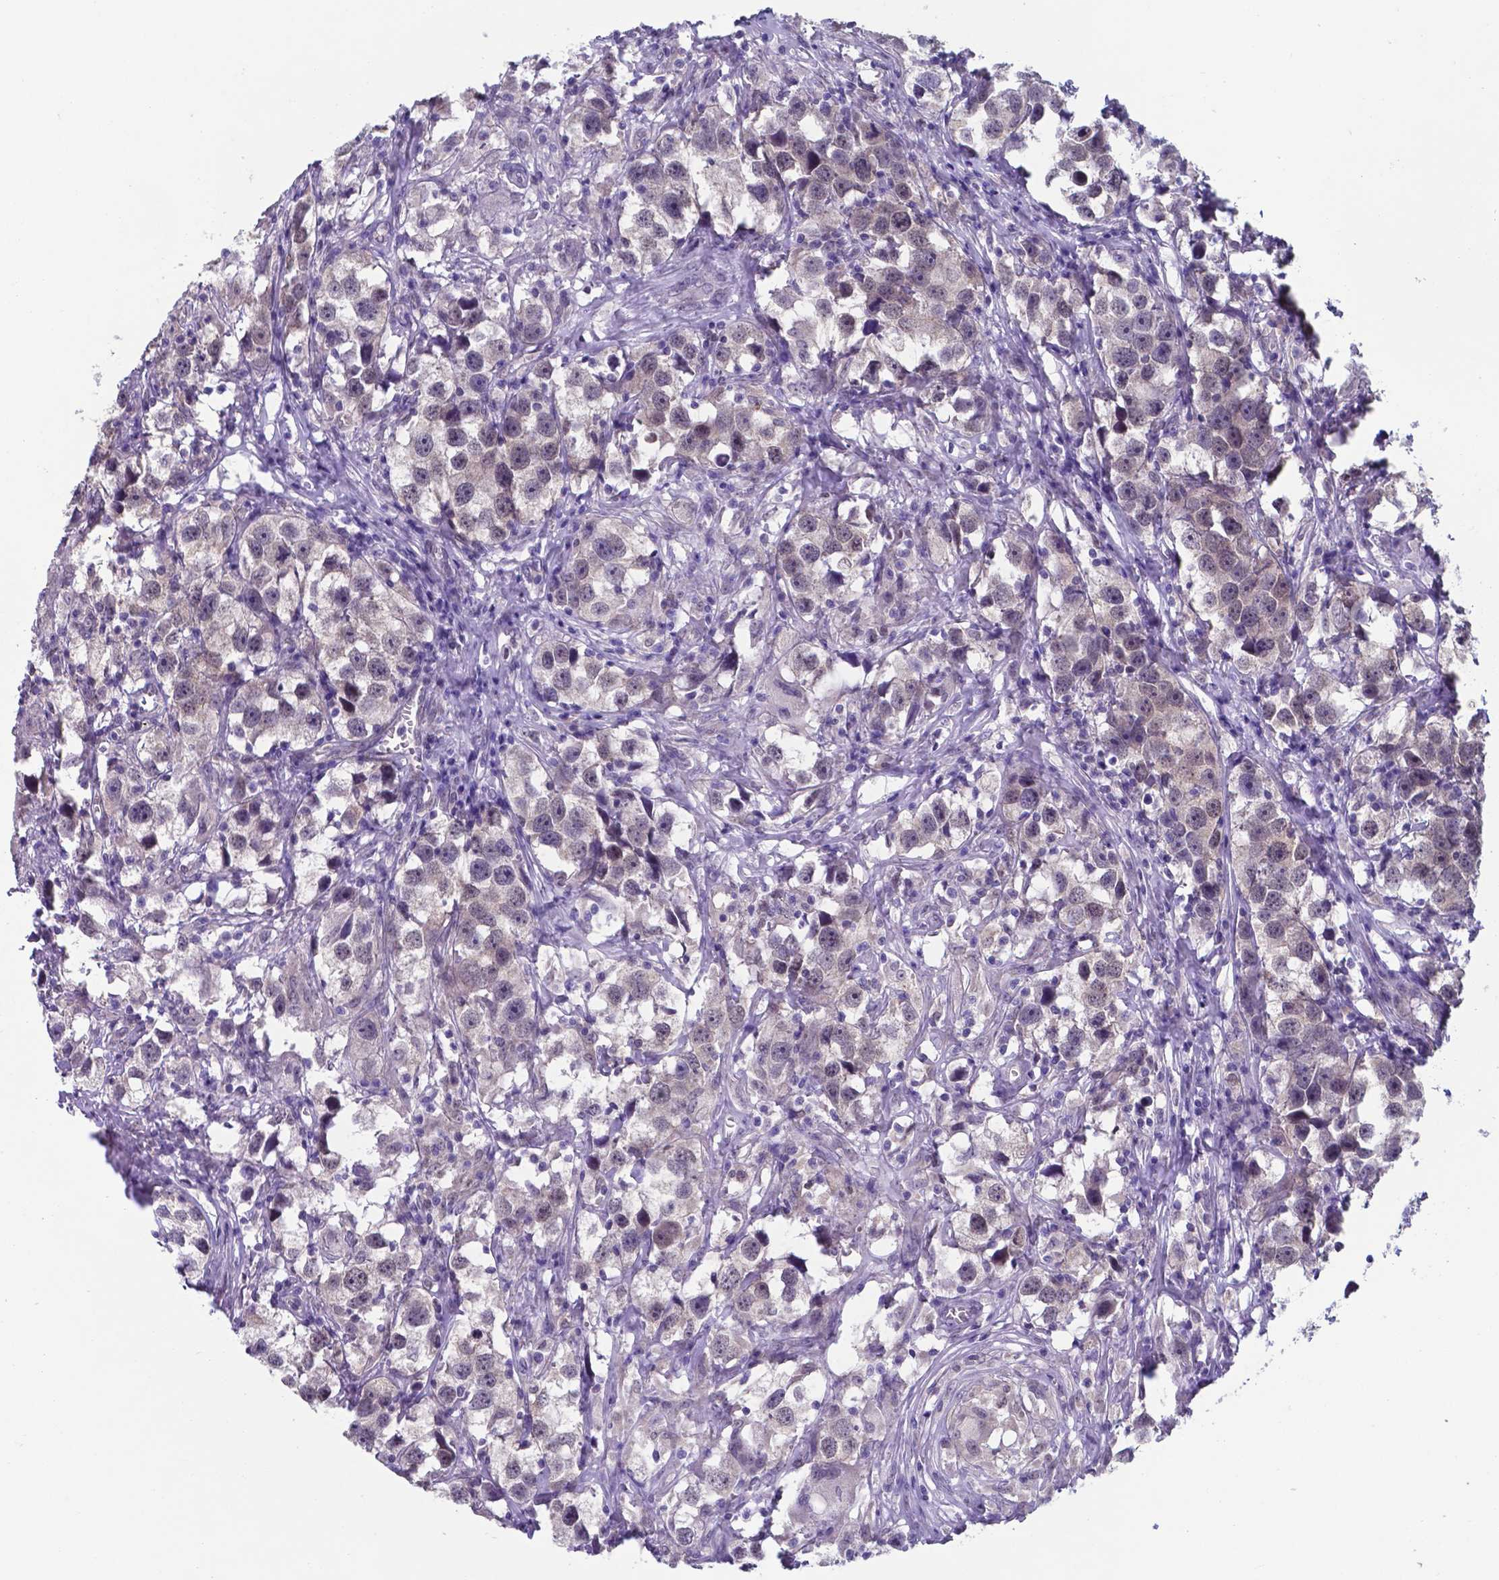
{"staining": {"intensity": "negative", "quantity": "none", "location": "none"}, "tissue": "testis cancer", "cell_type": "Tumor cells", "image_type": "cancer", "snomed": [{"axis": "morphology", "description": "Seminoma, NOS"}, {"axis": "topography", "description": "Testis"}], "caption": "This is an IHC photomicrograph of human seminoma (testis). There is no staining in tumor cells.", "gene": "UBE2E2", "patient": {"sex": "male", "age": 49}}